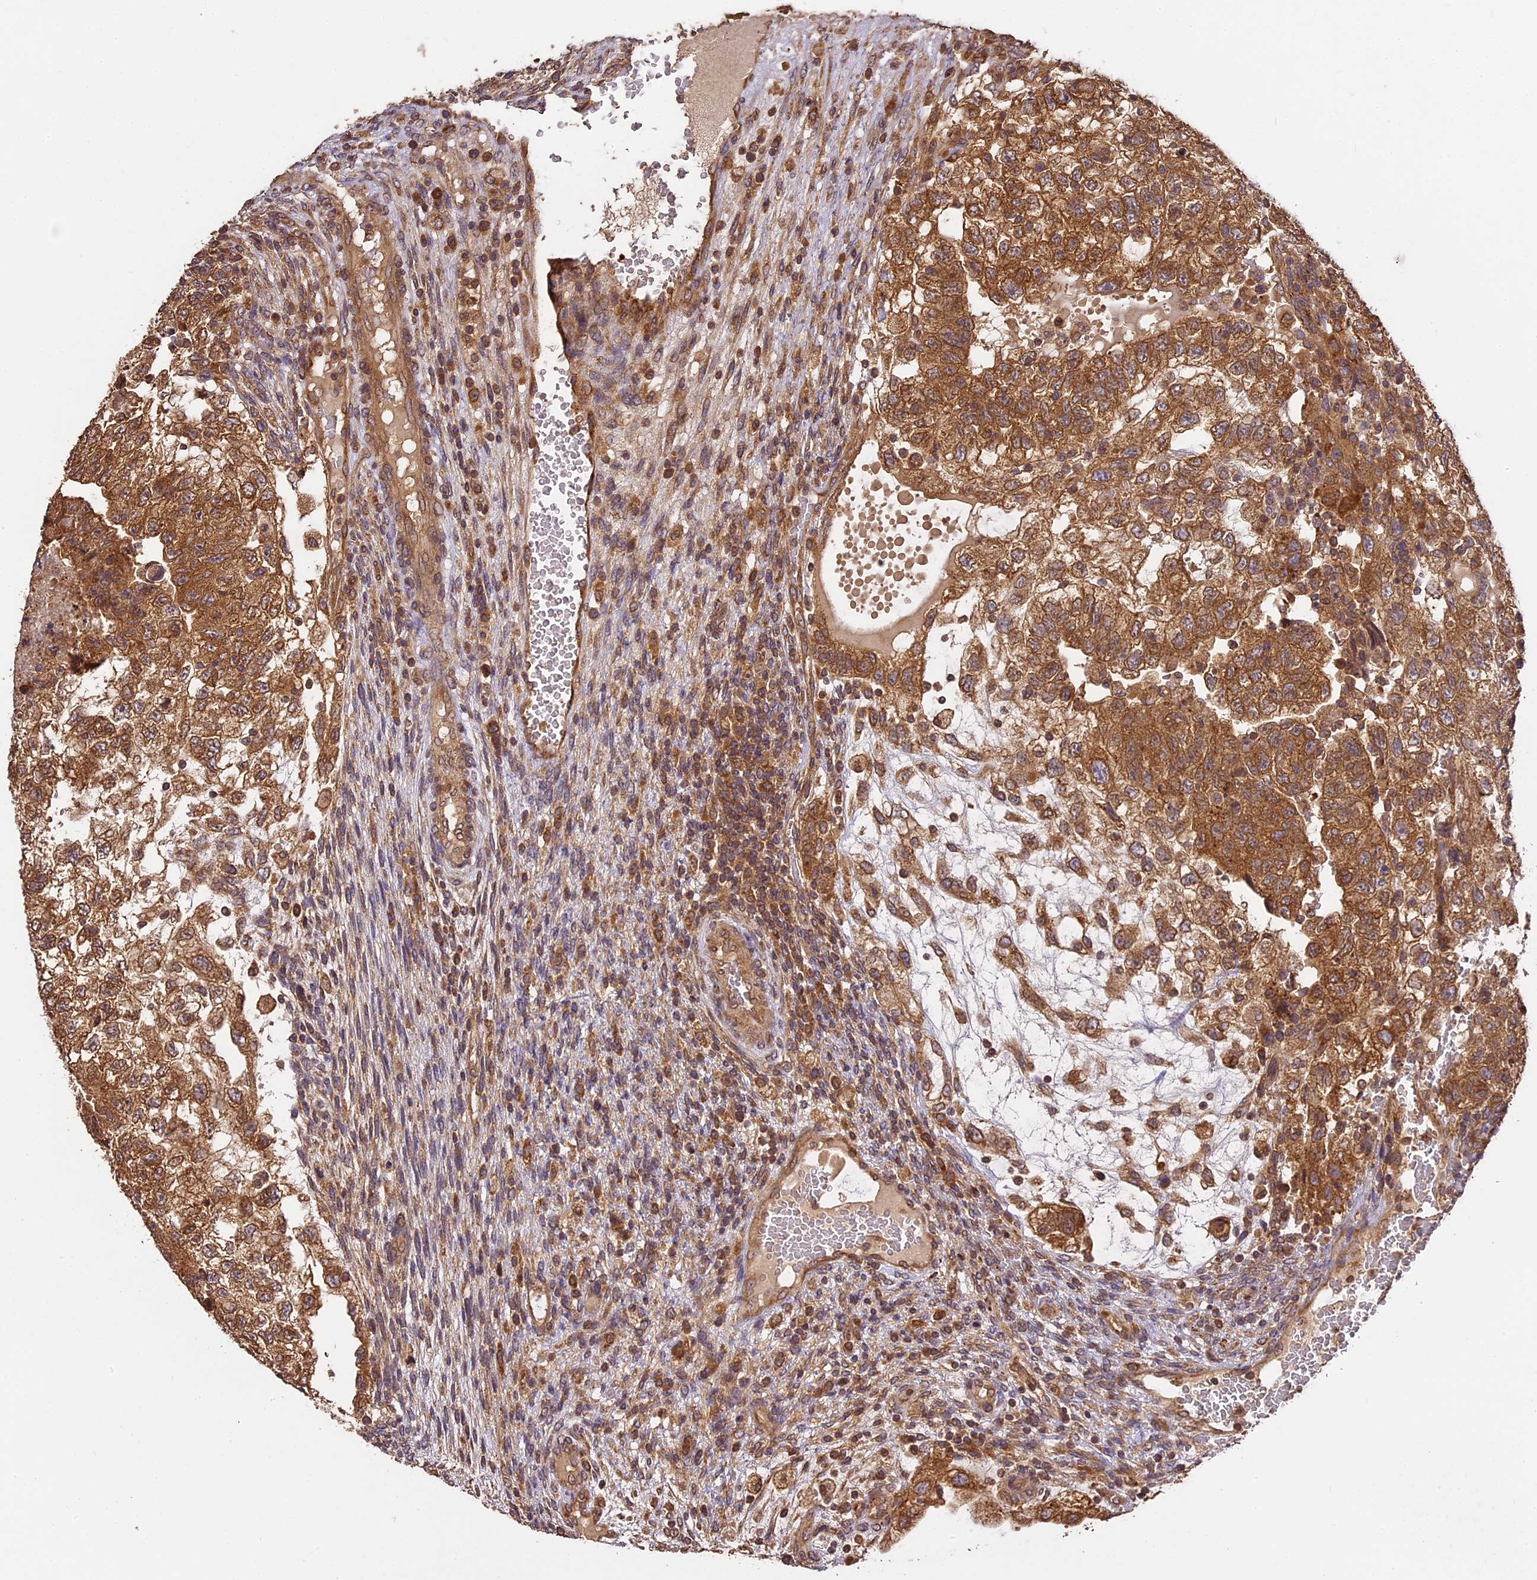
{"staining": {"intensity": "moderate", "quantity": ">75%", "location": "cytoplasmic/membranous"}, "tissue": "testis cancer", "cell_type": "Tumor cells", "image_type": "cancer", "snomed": [{"axis": "morphology", "description": "Carcinoma, Embryonal, NOS"}, {"axis": "topography", "description": "Testis"}], "caption": "Protein staining of embryonal carcinoma (testis) tissue displays moderate cytoplasmic/membranous expression in about >75% of tumor cells.", "gene": "BRAP", "patient": {"sex": "male", "age": 36}}